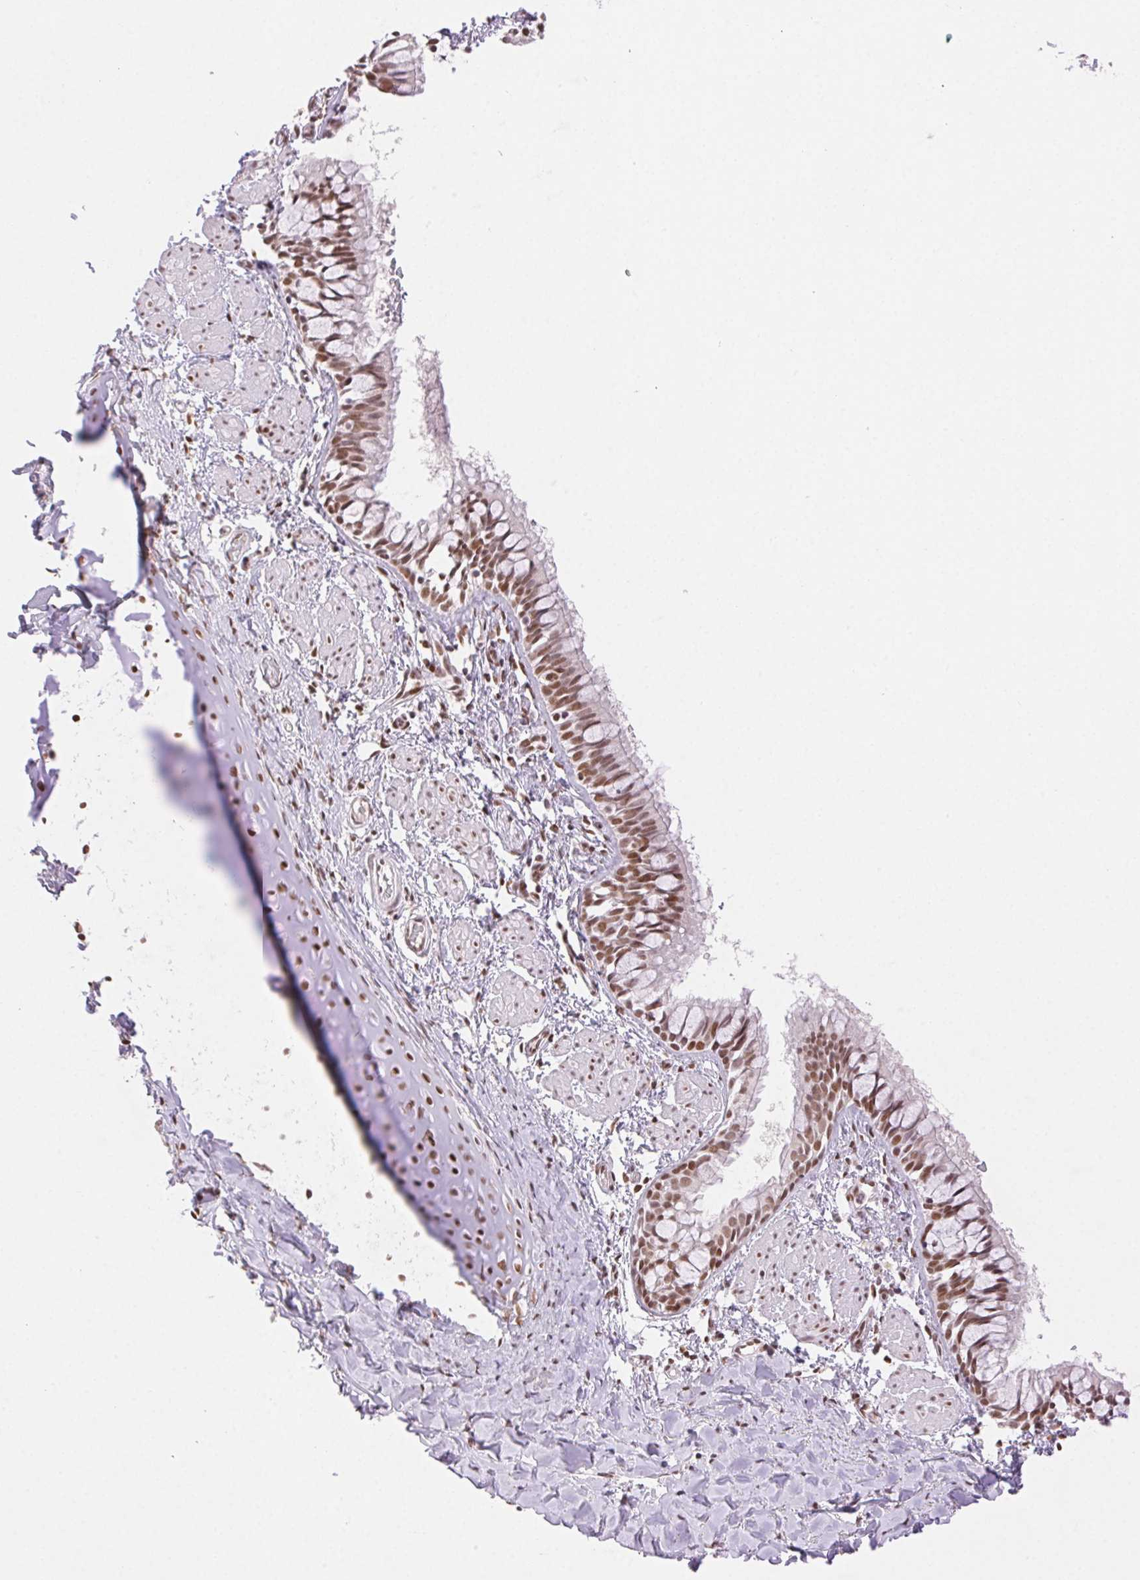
{"staining": {"intensity": "moderate", "quantity": ">75%", "location": "nuclear"}, "tissue": "bronchus", "cell_type": "Respiratory epithelial cells", "image_type": "normal", "snomed": [{"axis": "morphology", "description": "Normal tissue, NOS"}, {"axis": "topography", "description": "Bronchus"}], "caption": "An image of bronchus stained for a protein demonstrates moderate nuclear brown staining in respiratory epithelial cells. (IHC, brightfield microscopy, high magnification).", "gene": "H2AZ1", "patient": {"sex": "male", "age": 1}}